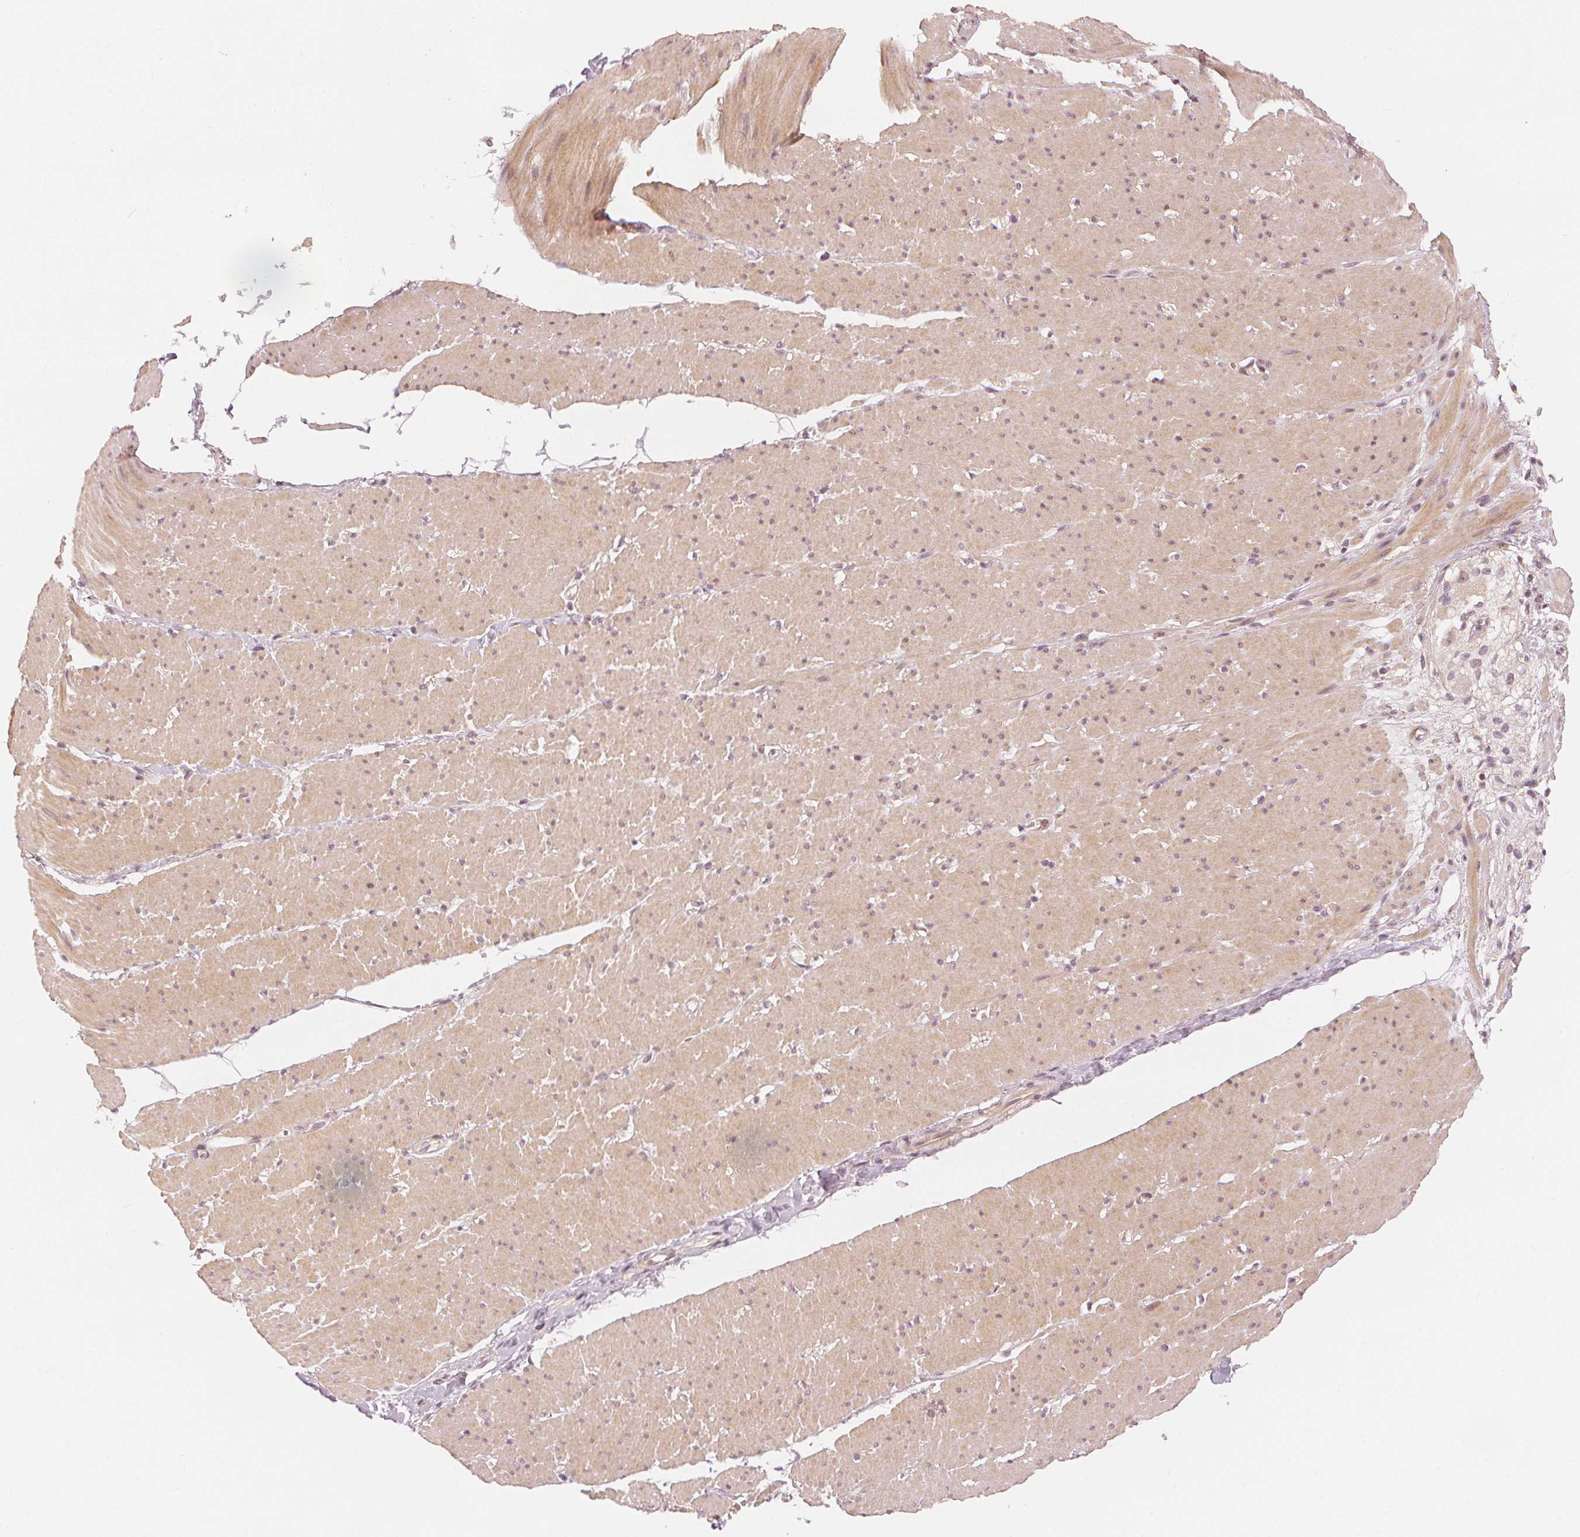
{"staining": {"intensity": "weak", "quantity": ">75%", "location": "cytoplasmic/membranous"}, "tissue": "smooth muscle", "cell_type": "Smooth muscle cells", "image_type": "normal", "snomed": [{"axis": "morphology", "description": "Normal tissue, NOS"}, {"axis": "topography", "description": "Smooth muscle"}, {"axis": "topography", "description": "Rectum"}], "caption": "The image exhibits a brown stain indicating the presence of a protein in the cytoplasmic/membranous of smooth muscle cells in smooth muscle. (DAB IHC, brown staining for protein, blue staining for nuclei).", "gene": "SLC34A1", "patient": {"sex": "male", "age": 53}}